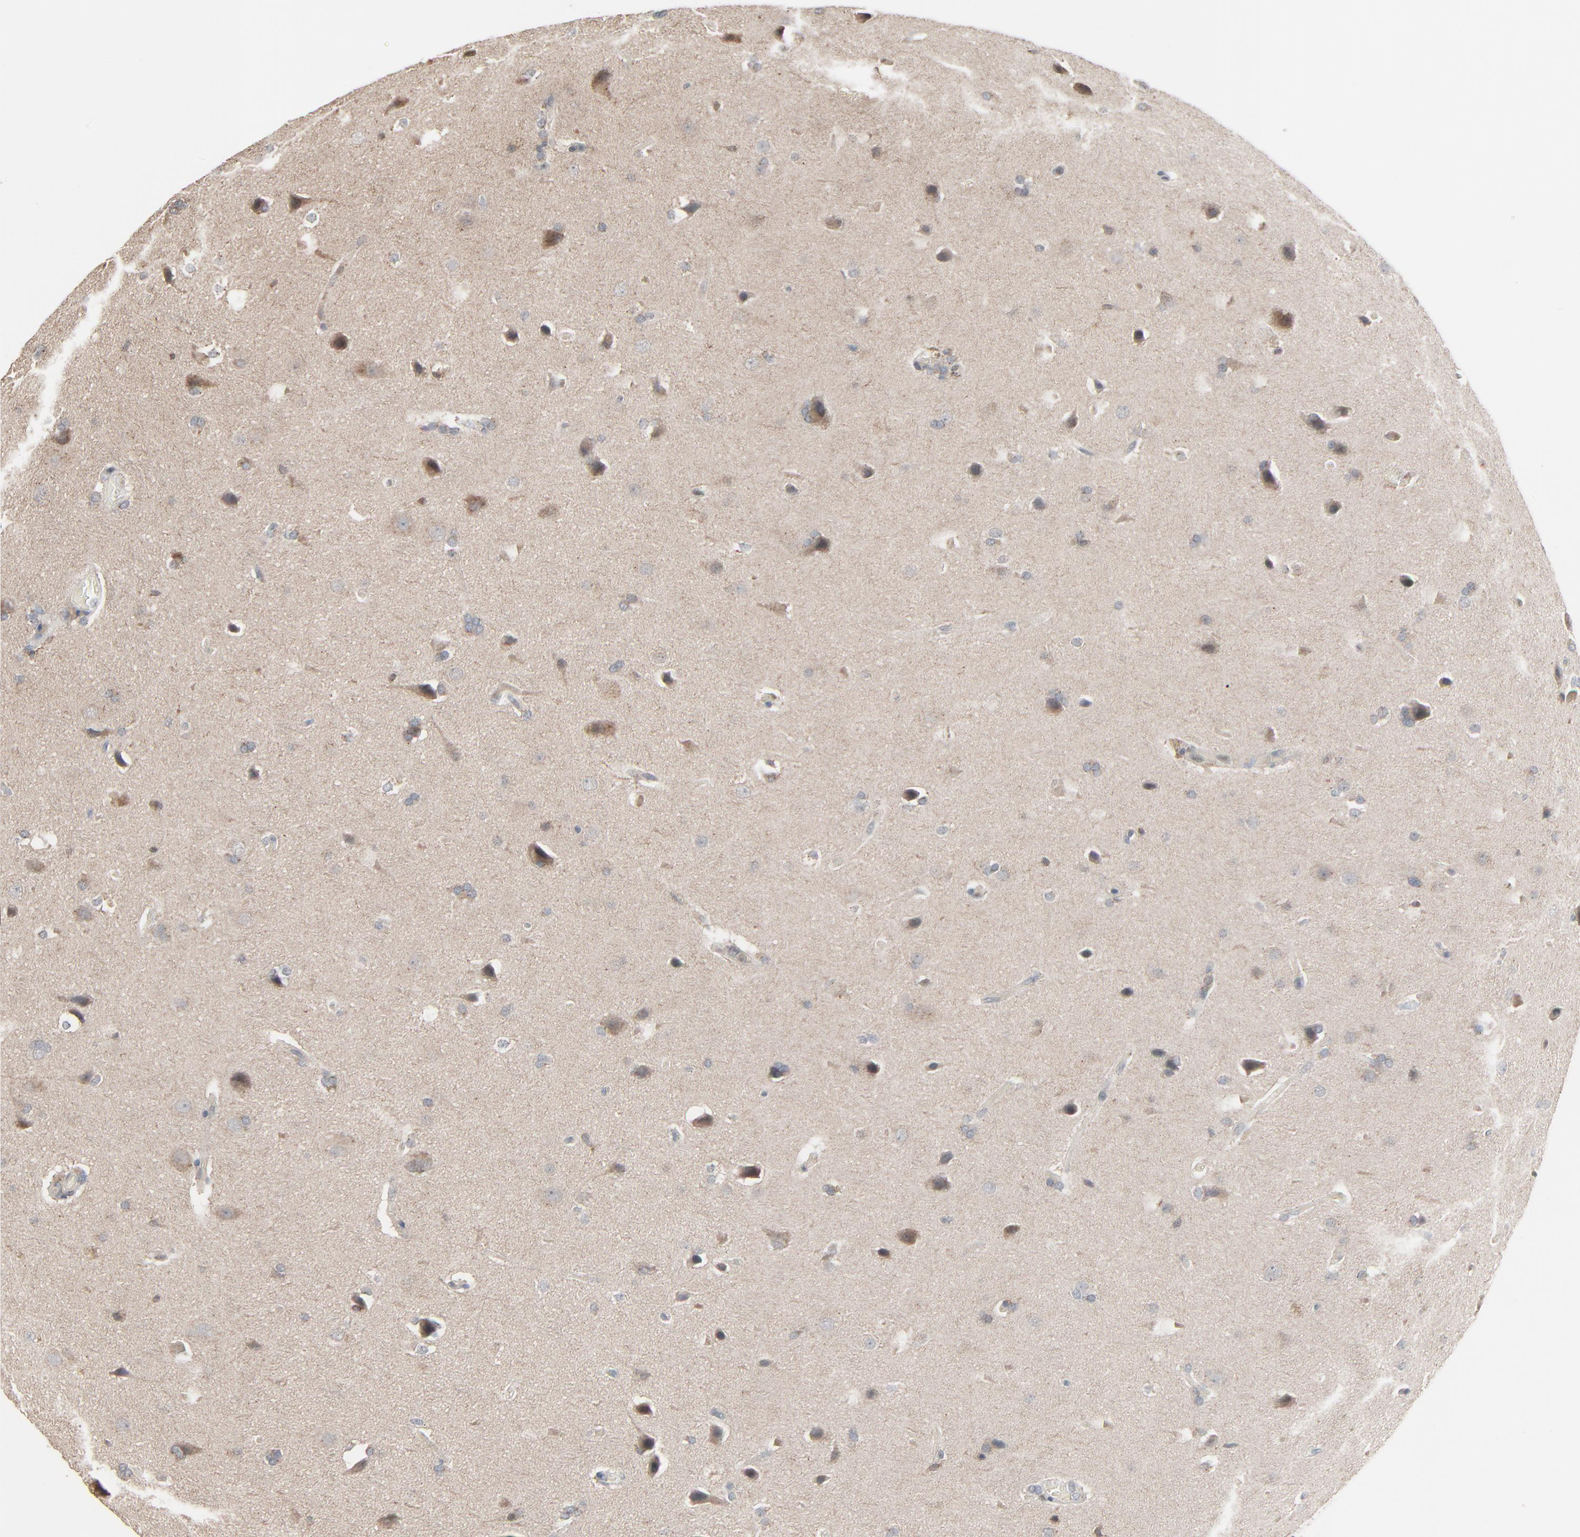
{"staining": {"intensity": "moderate", "quantity": "<25%", "location": "cytoplasmic/membranous"}, "tissue": "glioma", "cell_type": "Tumor cells", "image_type": "cancer", "snomed": [{"axis": "morphology", "description": "Glioma, malignant, Low grade"}, {"axis": "topography", "description": "Cerebral cortex"}], "caption": "Glioma stained with a brown dye demonstrates moderate cytoplasmic/membranous positive positivity in approximately <25% of tumor cells.", "gene": "DOCK8", "patient": {"sex": "female", "age": 47}}